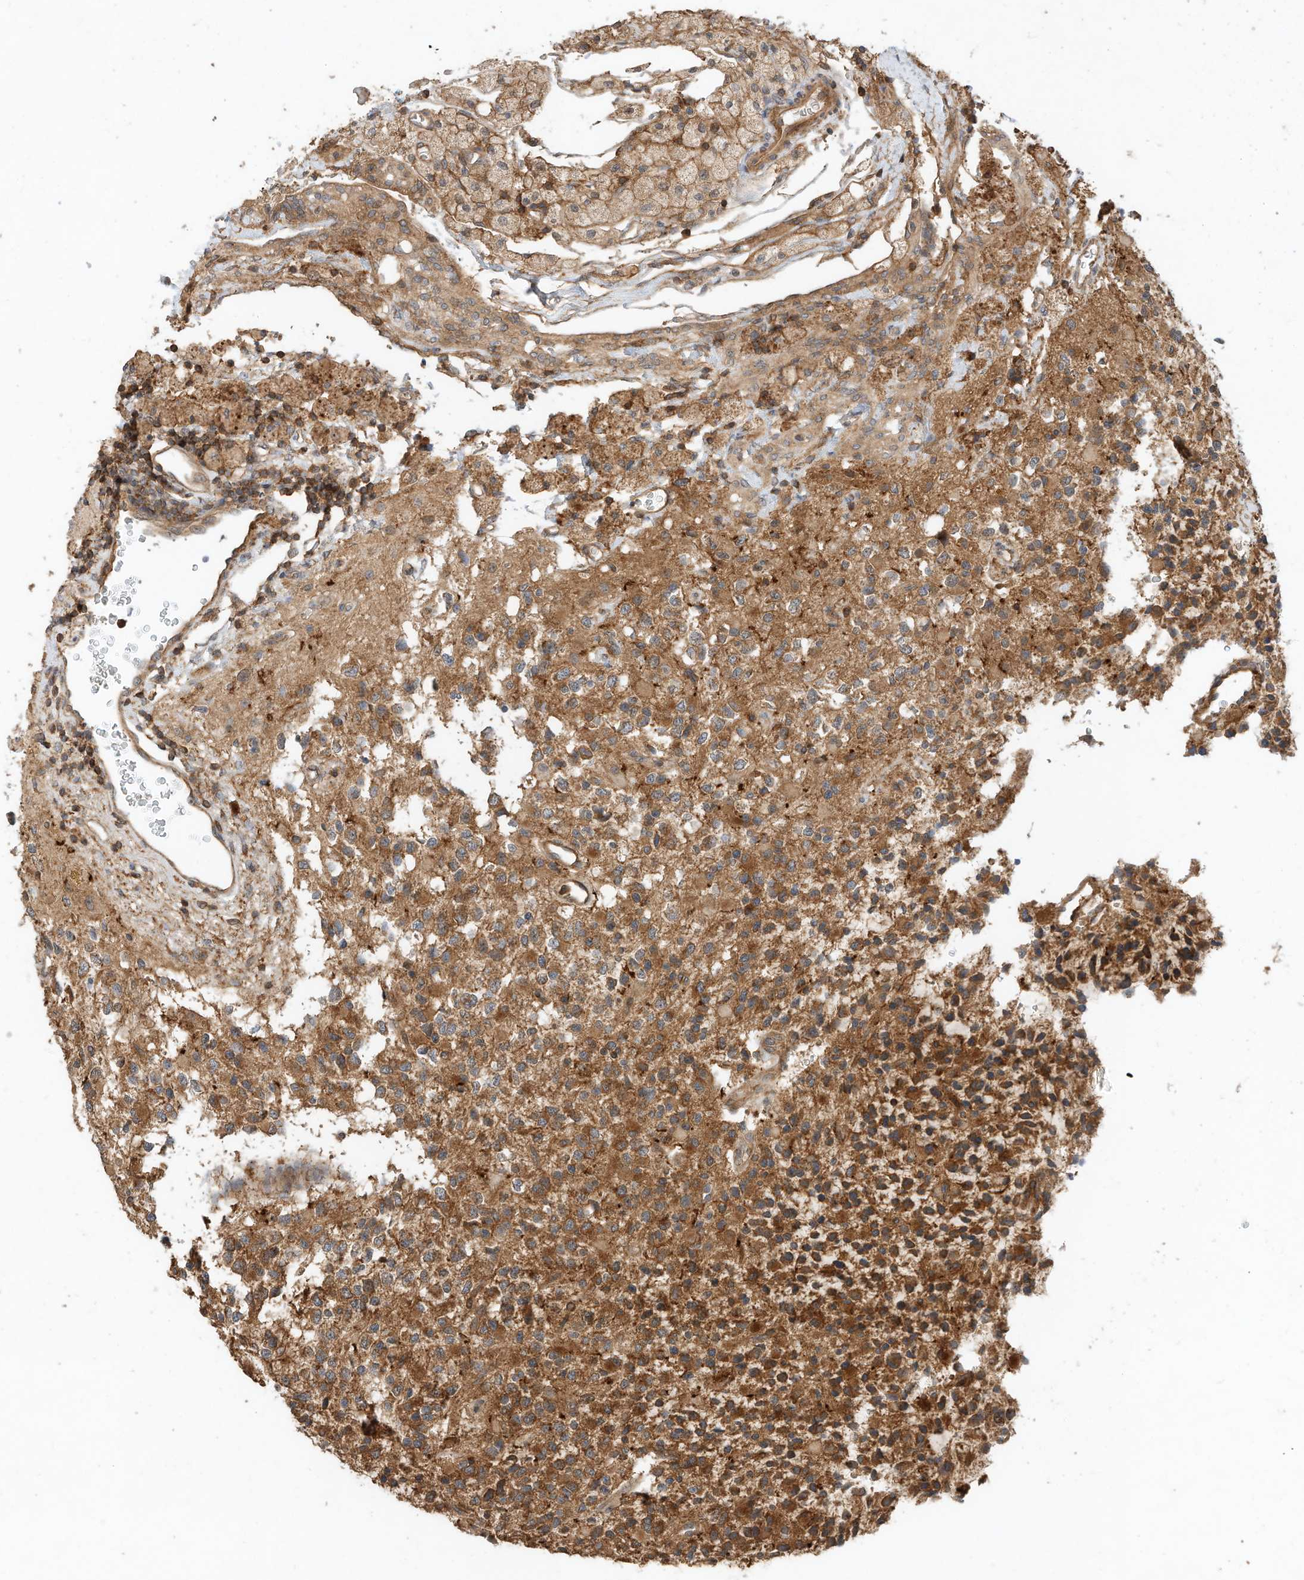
{"staining": {"intensity": "moderate", "quantity": ">75%", "location": "cytoplasmic/membranous"}, "tissue": "glioma", "cell_type": "Tumor cells", "image_type": "cancer", "snomed": [{"axis": "morphology", "description": "Glioma, malignant, High grade"}, {"axis": "topography", "description": "Brain"}], "caption": "Immunohistochemical staining of human malignant high-grade glioma demonstrates medium levels of moderate cytoplasmic/membranous staining in approximately >75% of tumor cells.", "gene": "CPAMD8", "patient": {"sex": "male", "age": 34}}